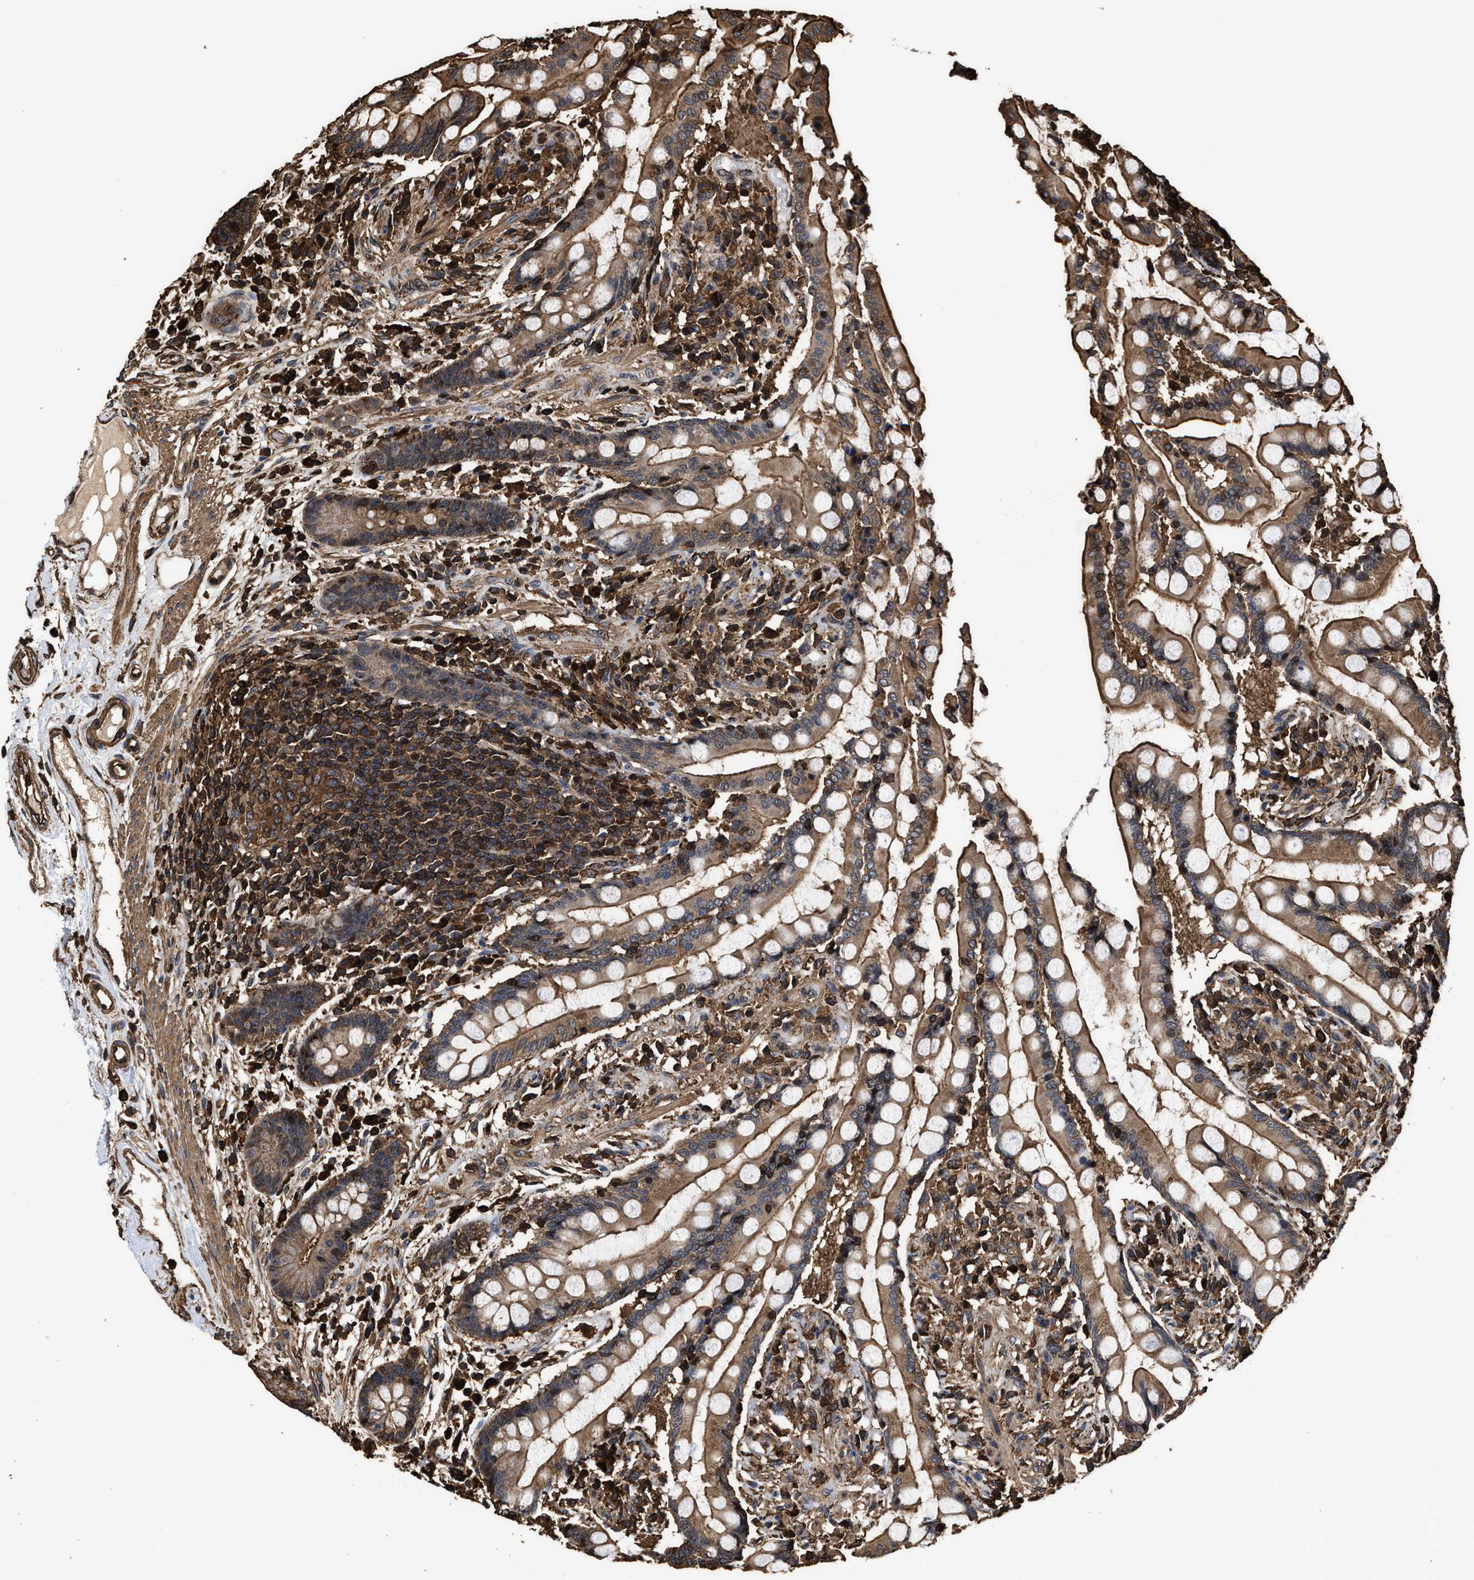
{"staining": {"intensity": "moderate", "quantity": ">75%", "location": "cytoplasmic/membranous"}, "tissue": "colon", "cell_type": "Endothelial cells", "image_type": "normal", "snomed": [{"axis": "morphology", "description": "Normal tissue, NOS"}, {"axis": "topography", "description": "Colon"}], "caption": "Immunohistochemical staining of unremarkable colon exhibits medium levels of moderate cytoplasmic/membranous expression in approximately >75% of endothelial cells.", "gene": "KBTBD2", "patient": {"sex": "male", "age": 73}}